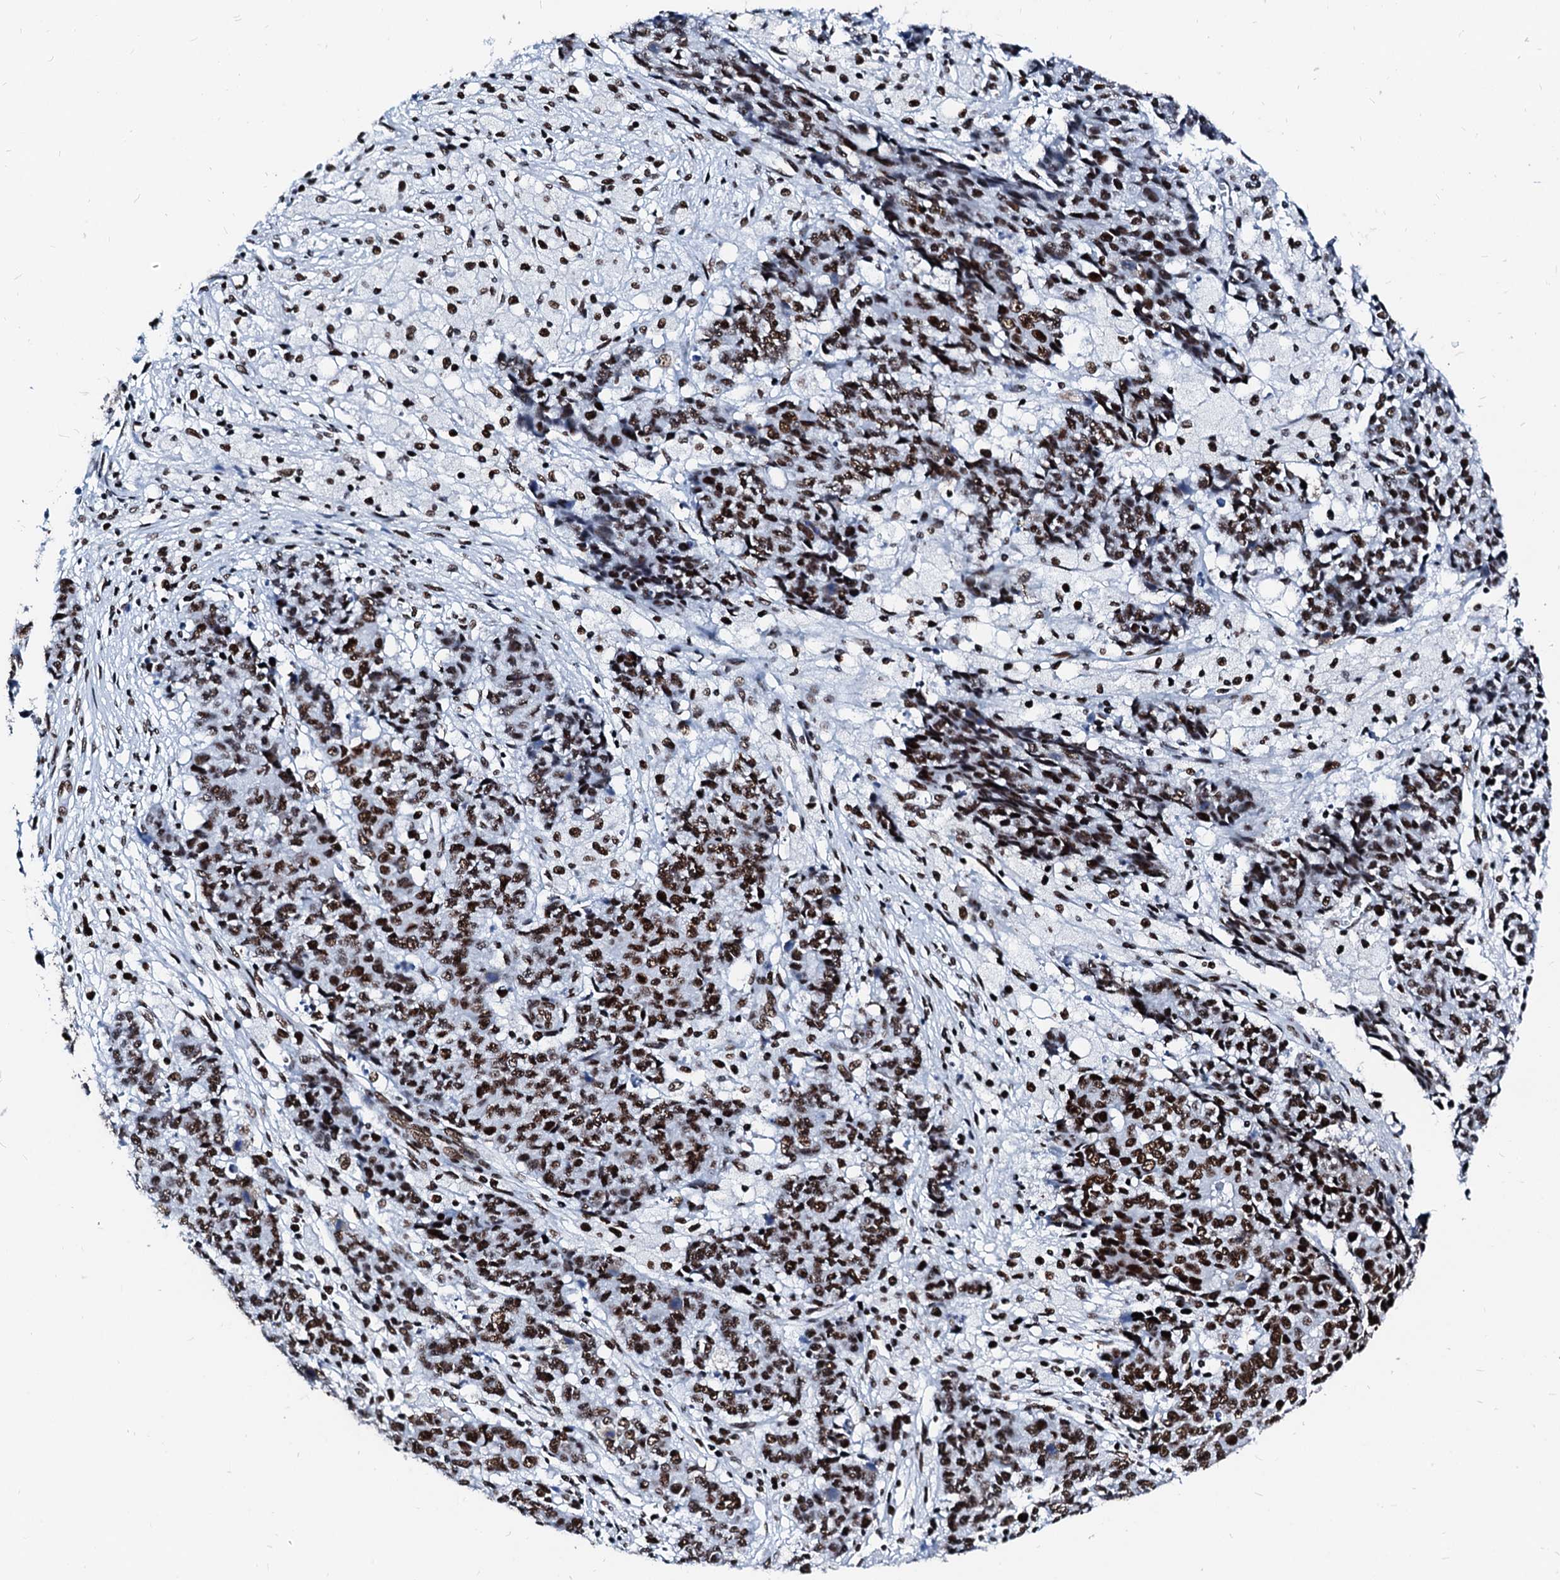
{"staining": {"intensity": "moderate", "quantity": ">75%", "location": "nuclear"}, "tissue": "ovarian cancer", "cell_type": "Tumor cells", "image_type": "cancer", "snomed": [{"axis": "morphology", "description": "Carcinoma, endometroid"}, {"axis": "topography", "description": "Ovary"}], "caption": "Immunohistochemistry (IHC) image of human ovarian cancer stained for a protein (brown), which shows medium levels of moderate nuclear positivity in approximately >75% of tumor cells.", "gene": "RALY", "patient": {"sex": "female", "age": 42}}